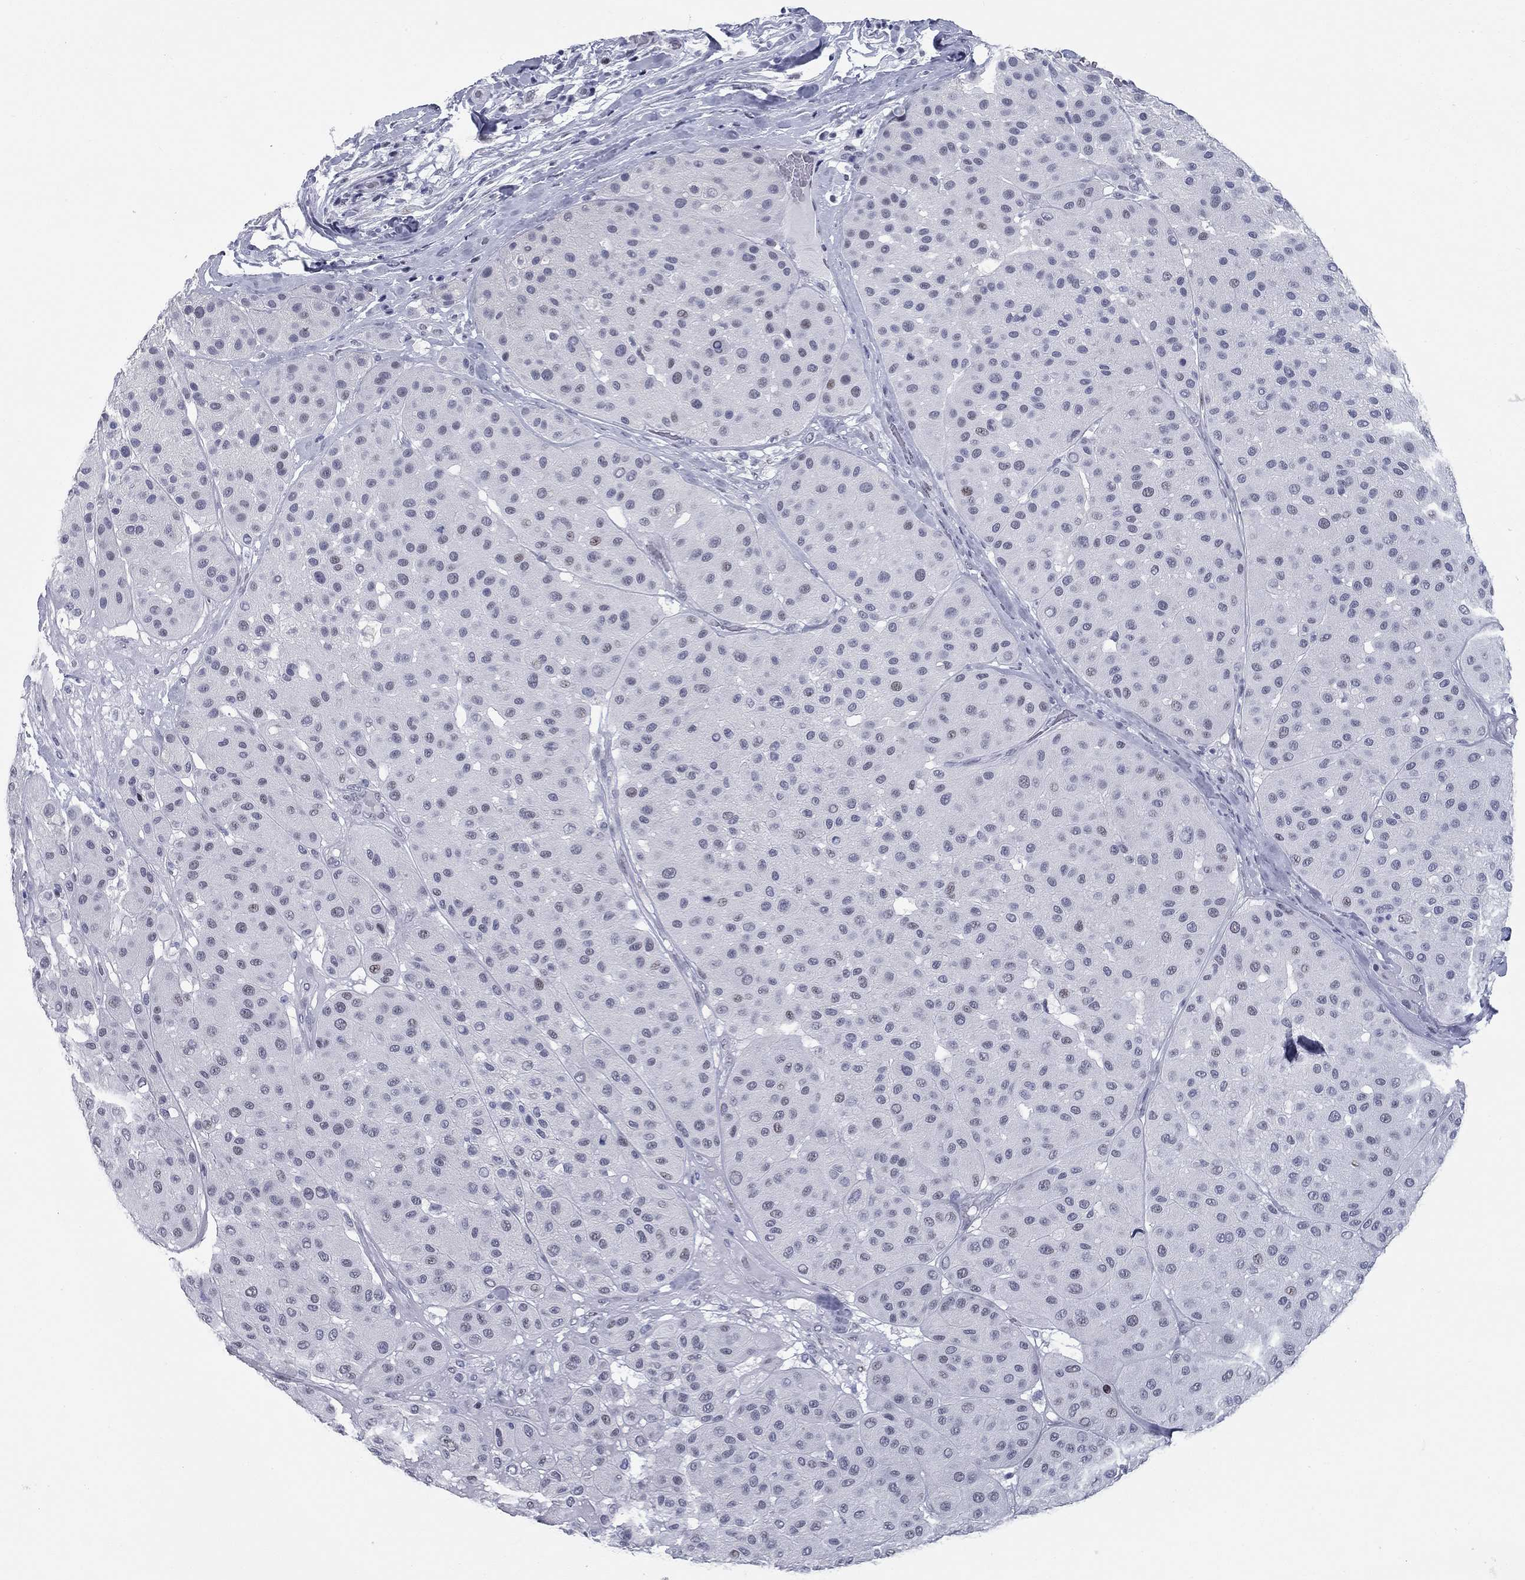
{"staining": {"intensity": "negative", "quantity": "none", "location": "none"}, "tissue": "melanoma", "cell_type": "Tumor cells", "image_type": "cancer", "snomed": [{"axis": "morphology", "description": "Malignant melanoma, Metastatic site"}, {"axis": "topography", "description": "Smooth muscle"}], "caption": "Immunohistochemistry (IHC) photomicrograph of human melanoma stained for a protein (brown), which displays no positivity in tumor cells.", "gene": "ASF1B", "patient": {"sex": "male", "age": 41}}